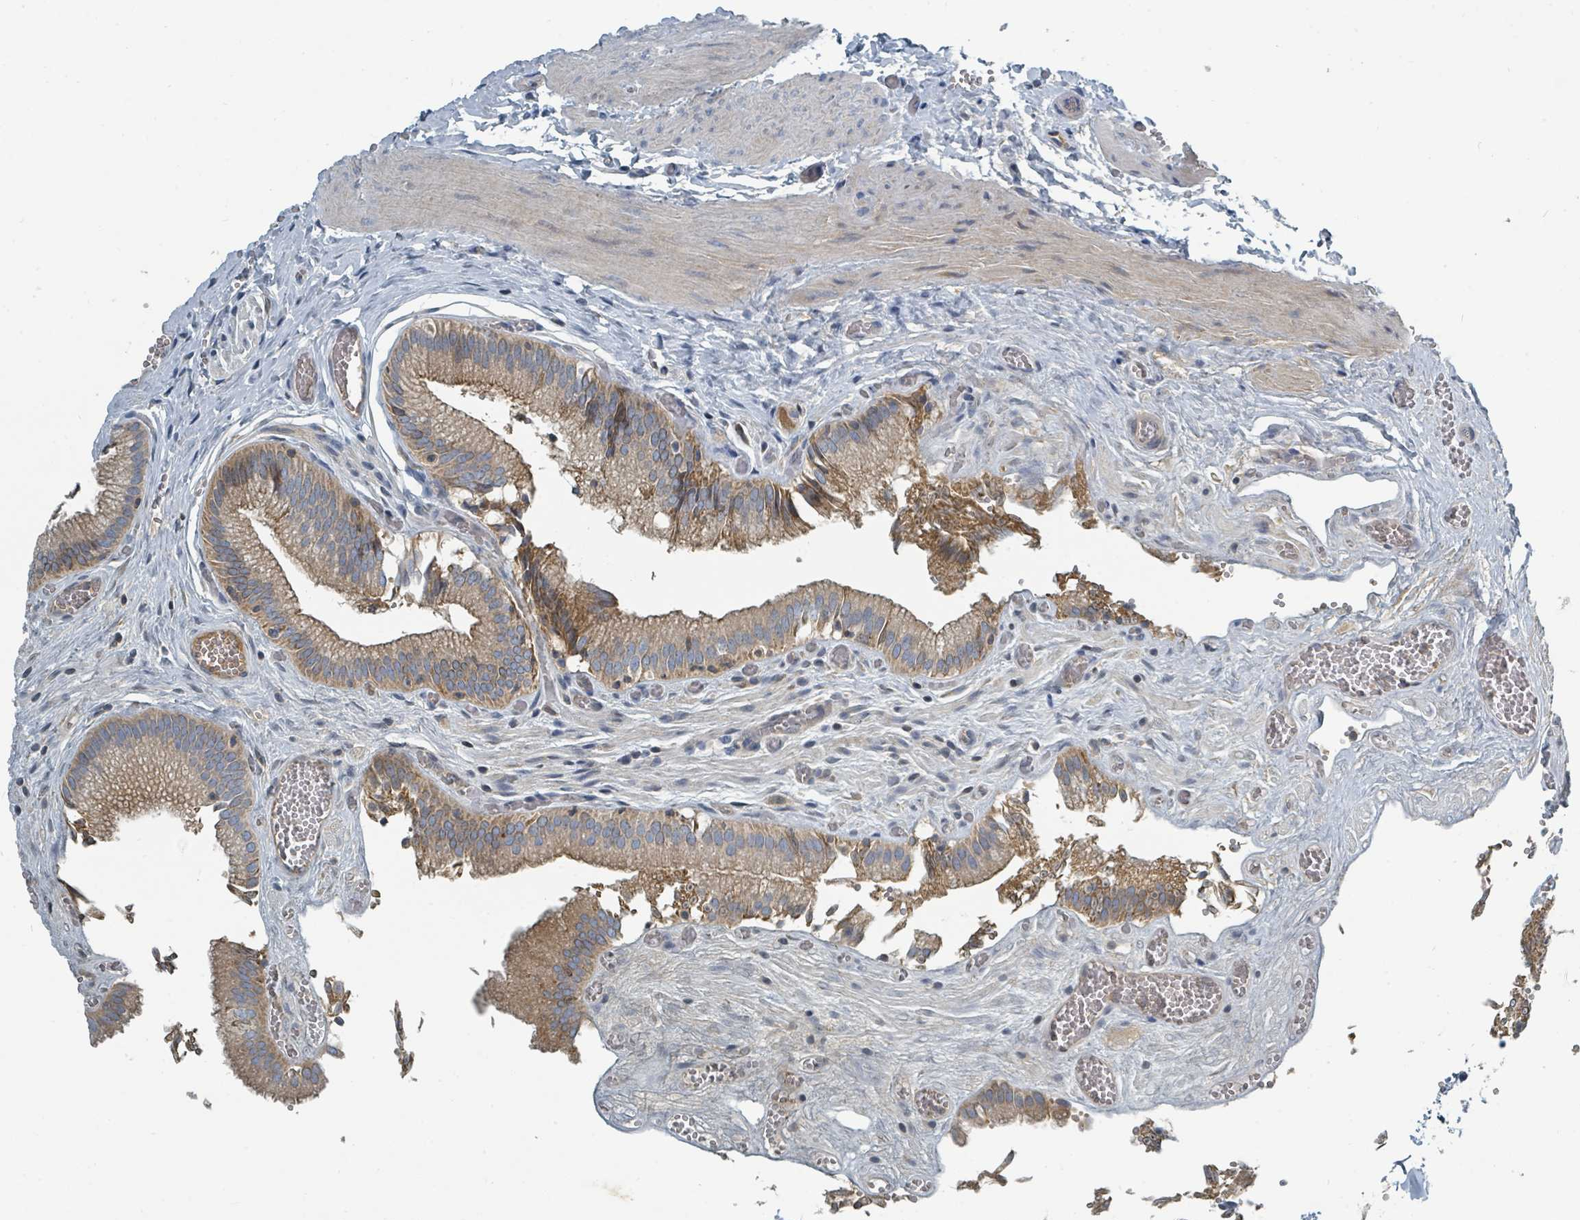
{"staining": {"intensity": "moderate", "quantity": ">75%", "location": "cytoplasmic/membranous"}, "tissue": "gallbladder", "cell_type": "Glandular cells", "image_type": "normal", "snomed": [{"axis": "morphology", "description": "Normal tissue, NOS"}, {"axis": "topography", "description": "Gallbladder"}, {"axis": "topography", "description": "Peripheral nerve tissue"}], "caption": "This is a histology image of immunohistochemistry (IHC) staining of unremarkable gallbladder, which shows moderate staining in the cytoplasmic/membranous of glandular cells.", "gene": "SLC25A23", "patient": {"sex": "male", "age": 17}}